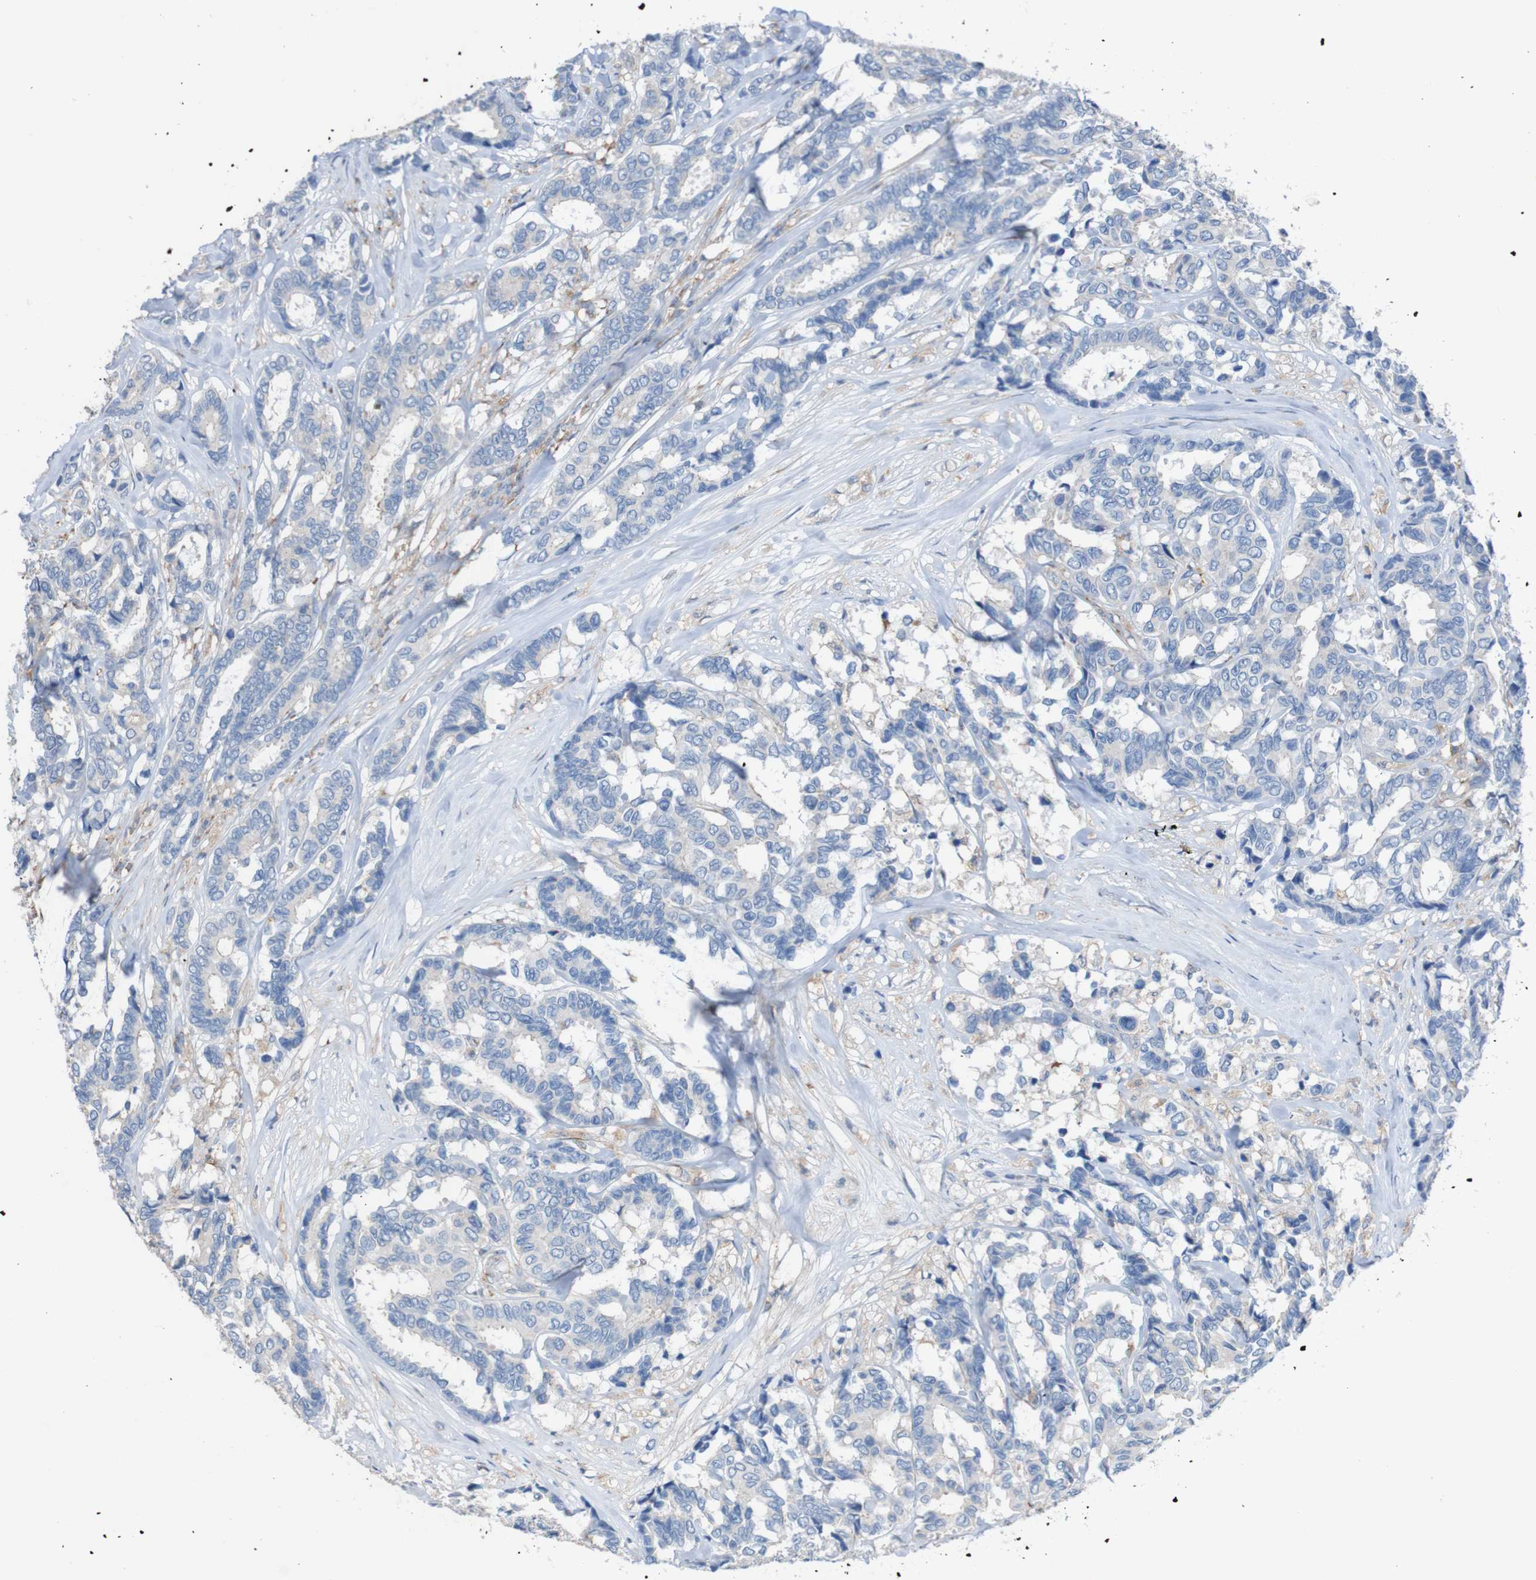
{"staining": {"intensity": "weak", "quantity": "25%-75%", "location": "cytoplasmic/membranous"}, "tissue": "breast cancer", "cell_type": "Tumor cells", "image_type": "cancer", "snomed": [{"axis": "morphology", "description": "Duct carcinoma"}, {"axis": "topography", "description": "Breast"}], "caption": "Breast cancer (infiltrating ductal carcinoma) was stained to show a protein in brown. There is low levels of weak cytoplasmic/membranous staining in about 25%-75% of tumor cells.", "gene": "MINAR1", "patient": {"sex": "female", "age": 87}}